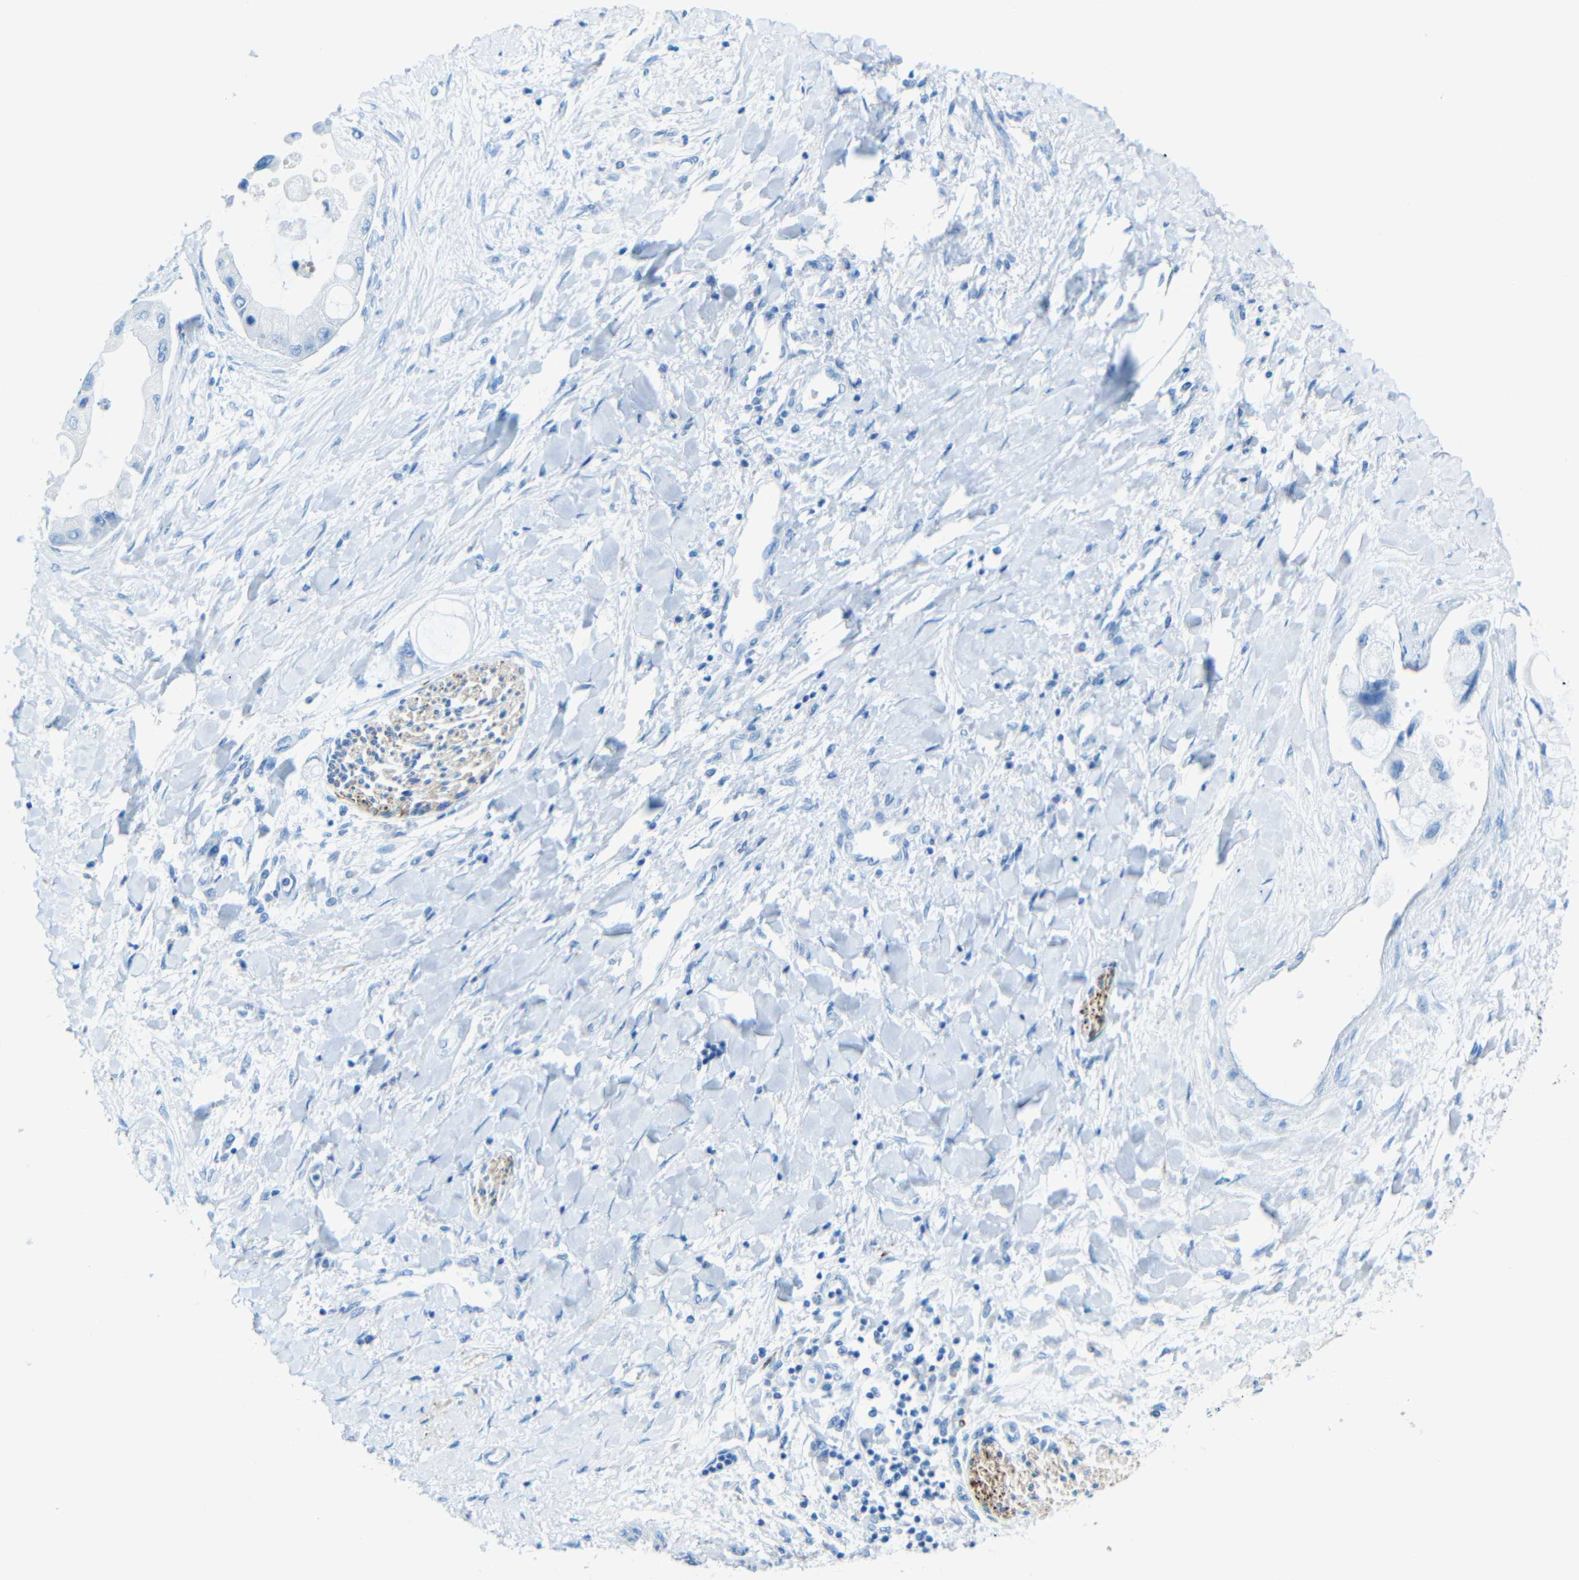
{"staining": {"intensity": "negative", "quantity": "none", "location": "none"}, "tissue": "liver cancer", "cell_type": "Tumor cells", "image_type": "cancer", "snomed": [{"axis": "morphology", "description": "Cholangiocarcinoma"}, {"axis": "topography", "description": "Liver"}], "caption": "Tumor cells show no significant protein expression in liver cancer.", "gene": "TUBB4B", "patient": {"sex": "male", "age": 50}}